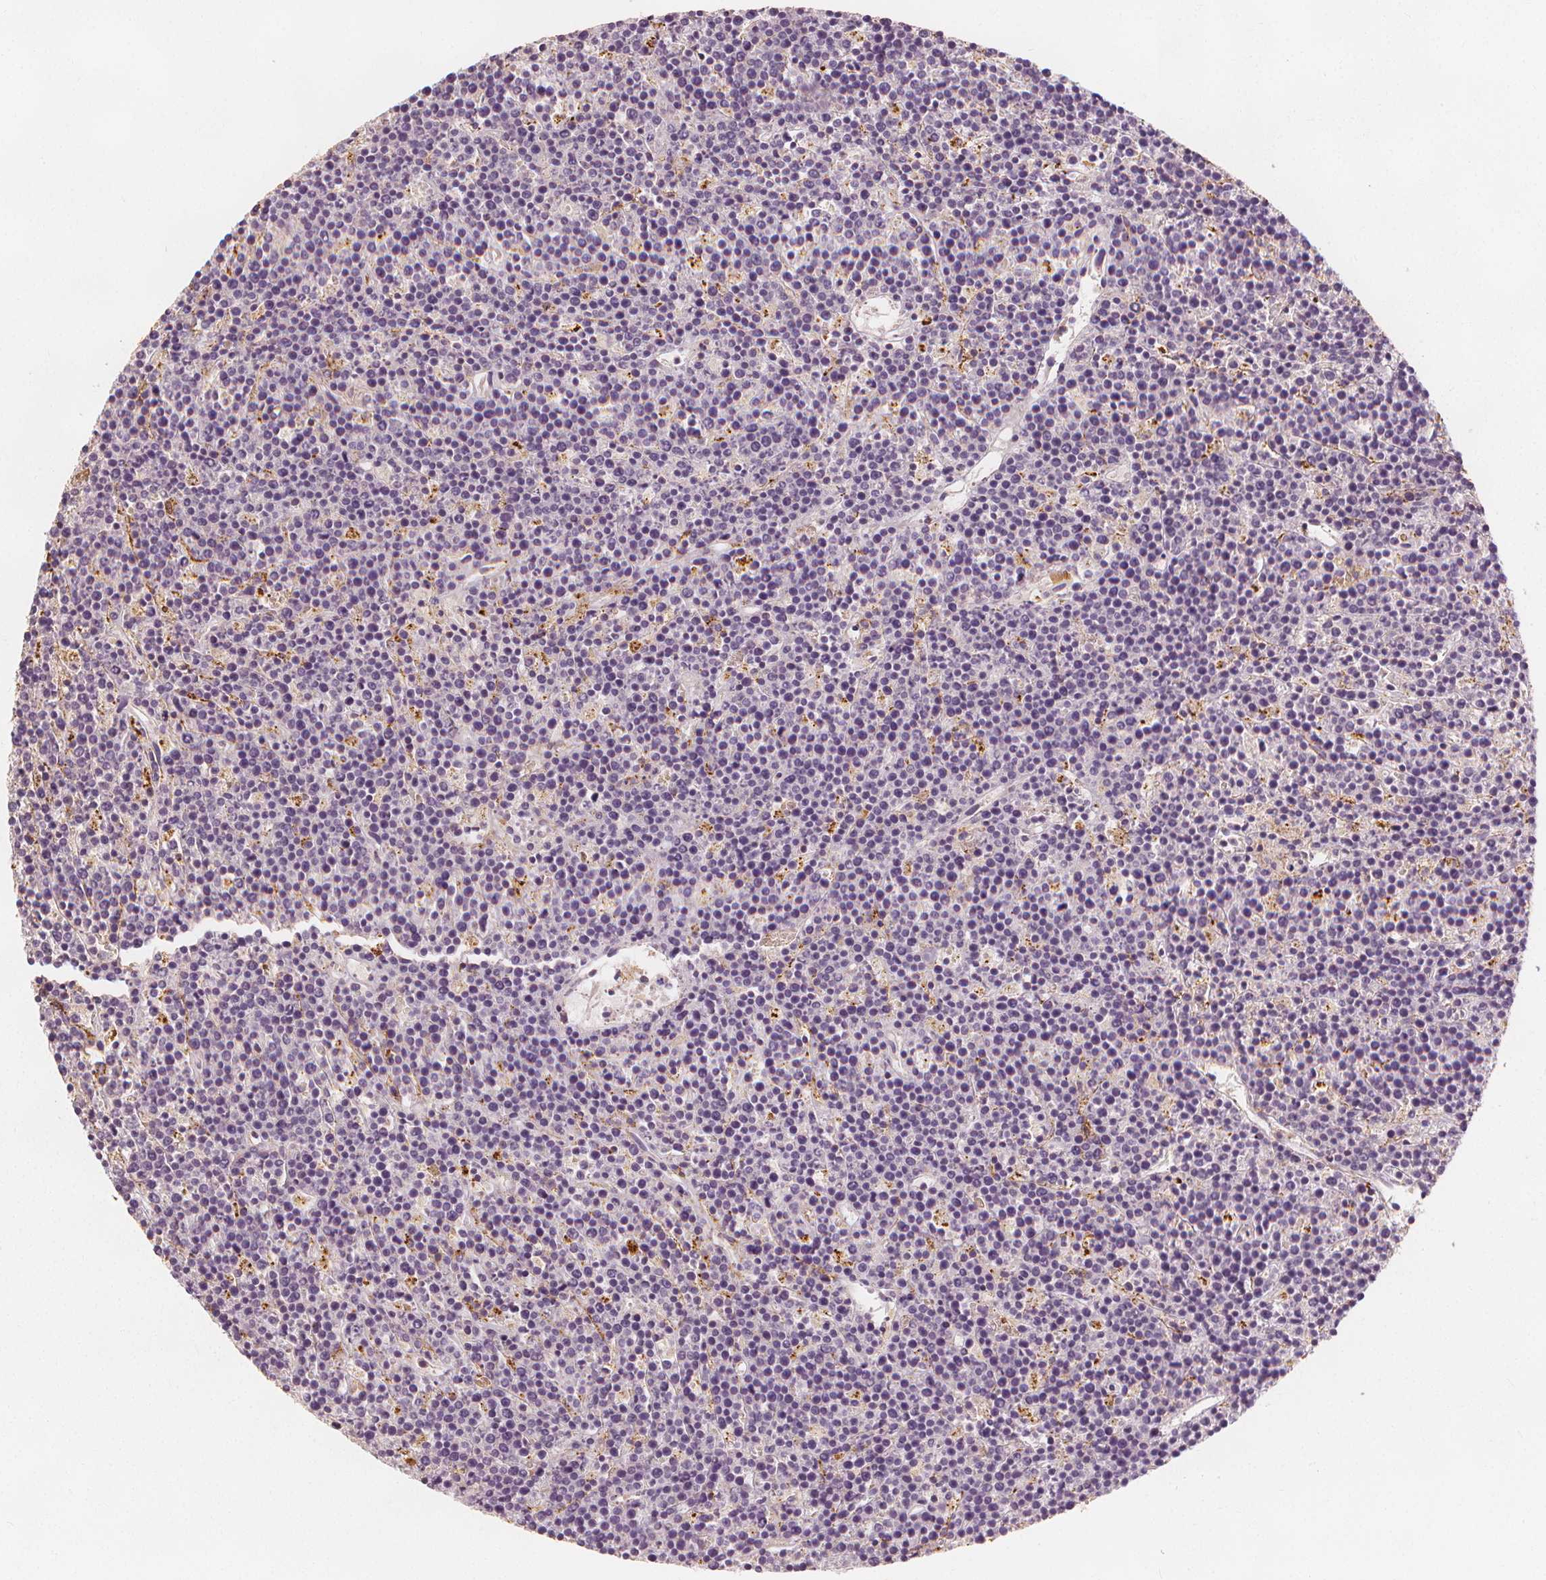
{"staining": {"intensity": "negative", "quantity": "none", "location": "none"}, "tissue": "lymphoma", "cell_type": "Tumor cells", "image_type": "cancer", "snomed": [{"axis": "morphology", "description": "Malignant lymphoma, non-Hodgkin's type, High grade"}, {"axis": "topography", "description": "Ovary"}], "caption": "This micrograph is of lymphoma stained with immunohistochemistry to label a protein in brown with the nuclei are counter-stained blue. There is no positivity in tumor cells.", "gene": "ARHGAP26", "patient": {"sex": "female", "age": 56}}